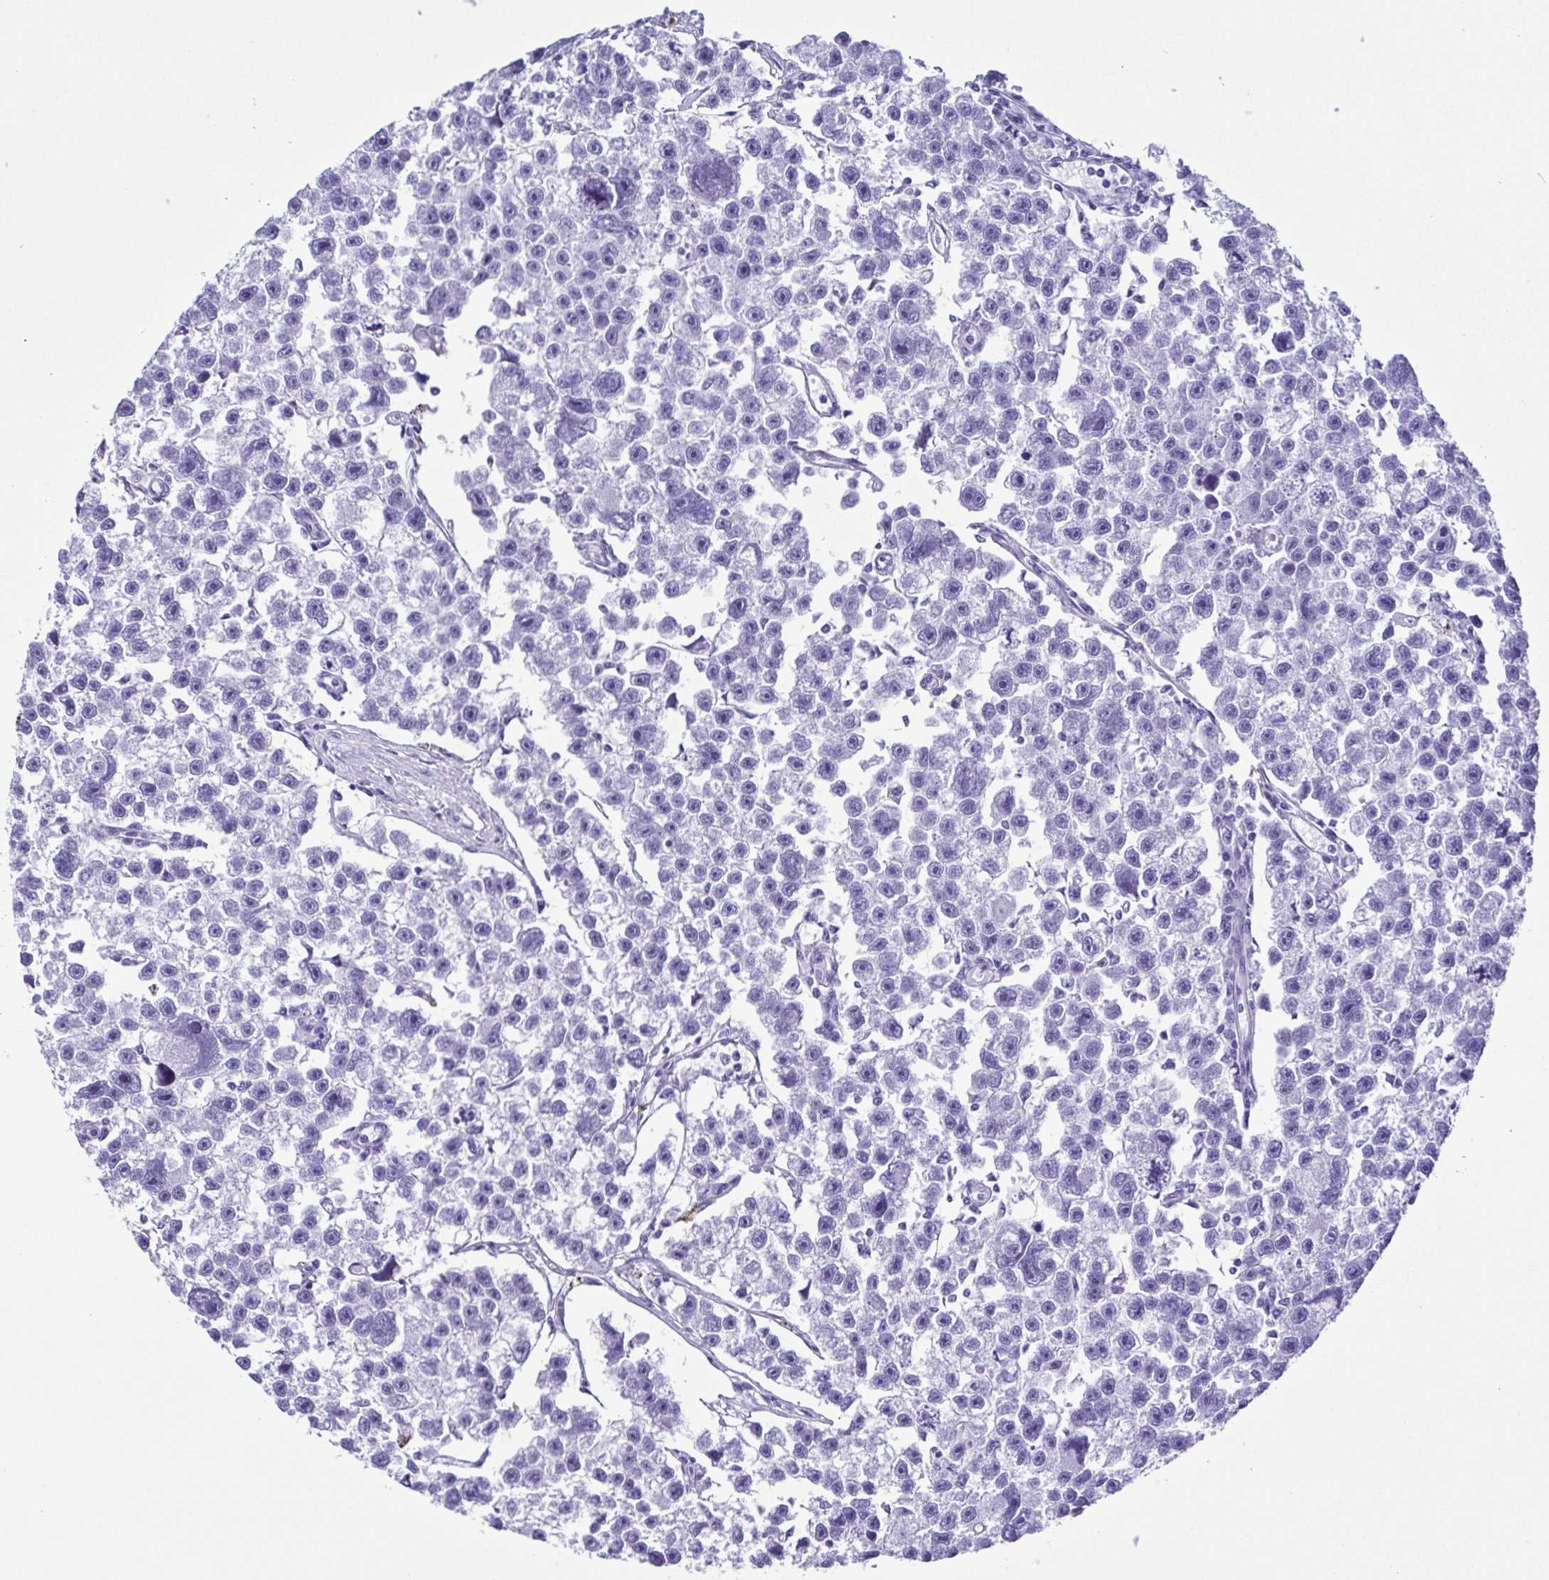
{"staining": {"intensity": "negative", "quantity": "none", "location": "none"}, "tissue": "testis cancer", "cell_type": "Tumor cells", "image_type": "cancer", "snomed": [{"axis": "morphology", "description": "Seminoma, NOS"}, {"axis": "topography", "description": "Testis"}], "caption": "The image reveals no staining of tumor cells in testis seminoma.", "gene": "GPR17", "patient": {"sex": "male", "age": 26}}